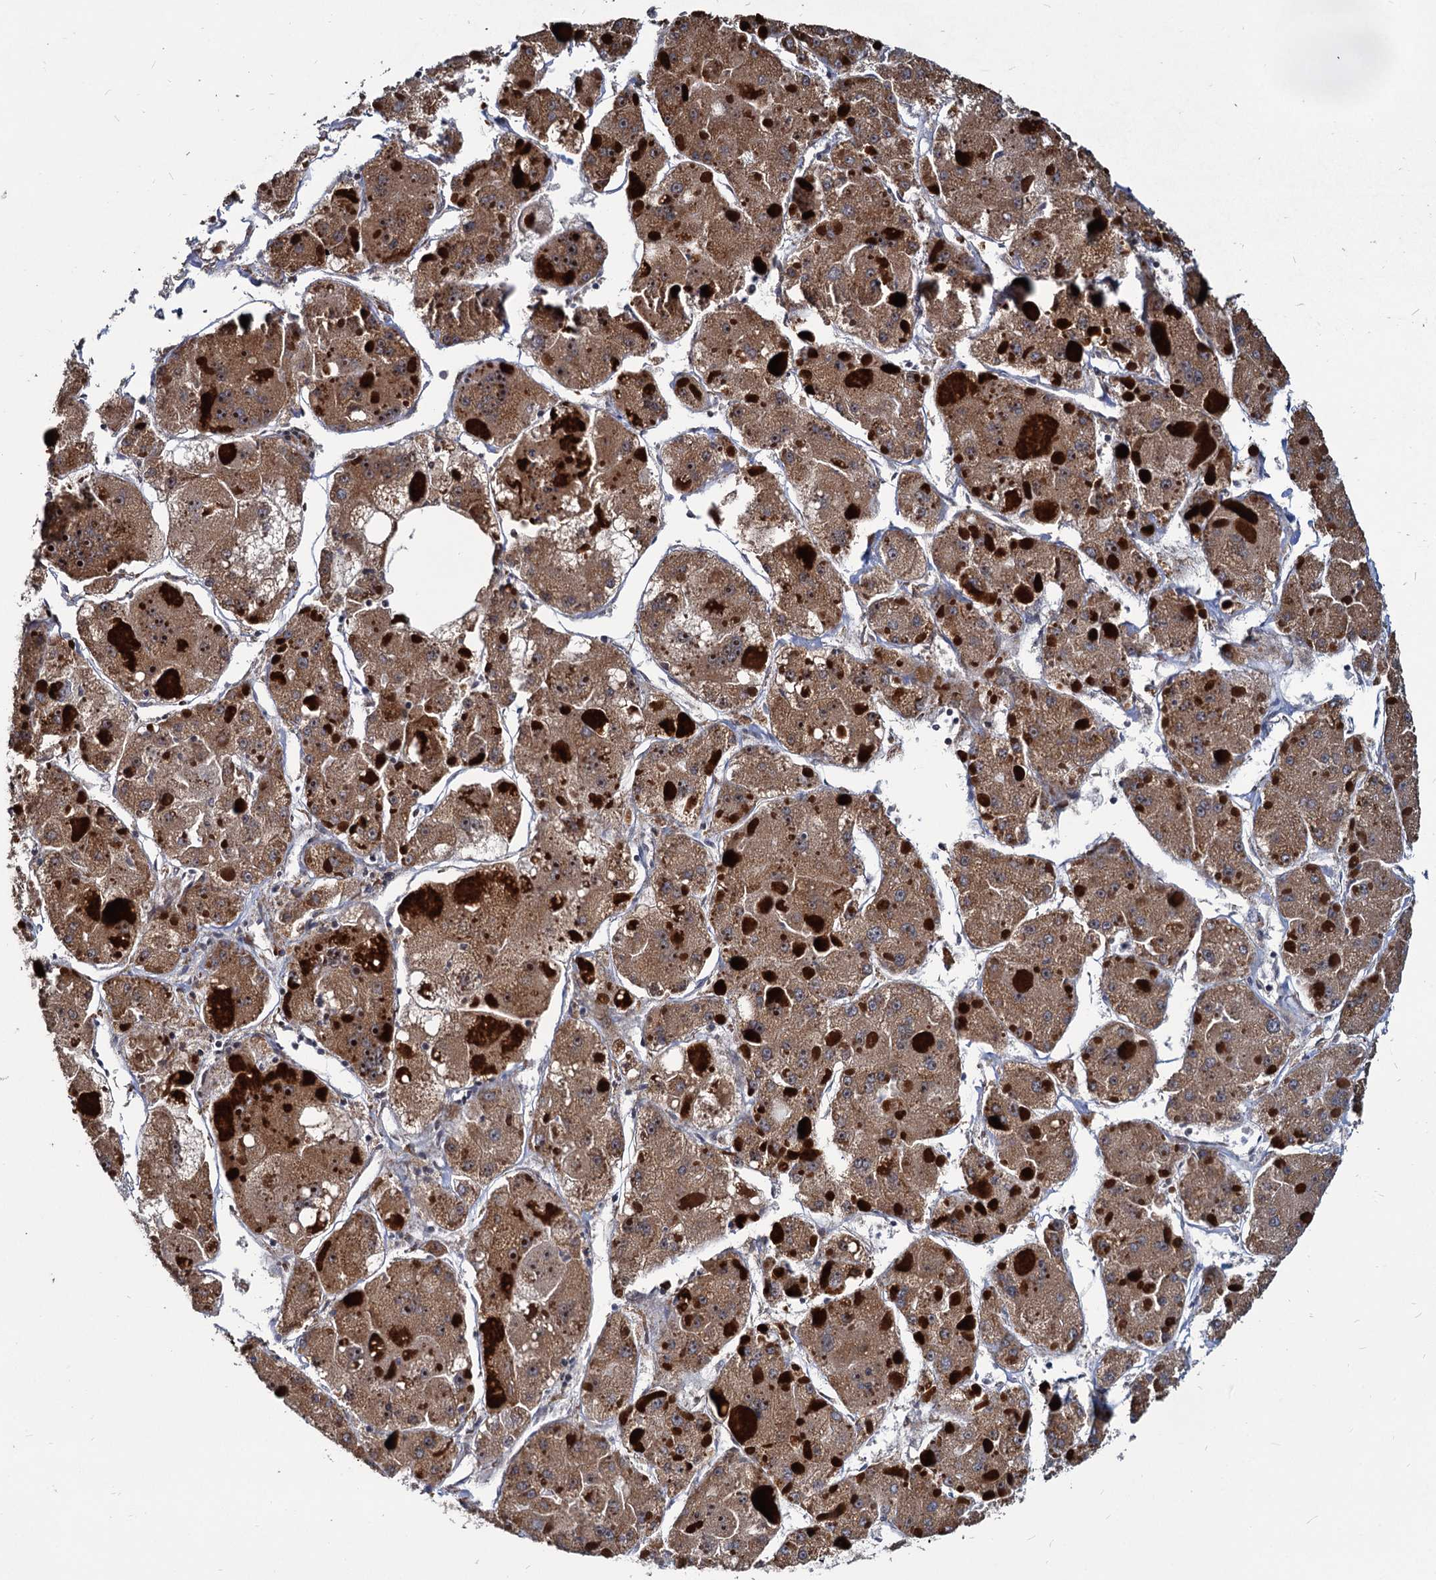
{"staining": {"intensity": "moderate", "quantity": ">75%", "location": "cytoplasmic/membranous"}, "tissue": "liver cancer", "cell_type": "Tumor cells", "image_type": "cancer", "snomed": [{"axis": "morphology", "description": "Carcinoma, Hepatocellular, NOS"}, {"axis": "topography", "description": "Liver"}], "caption": "Tumor cells exhibit medium levels of moderate cytoplasmic/membranous staining in approximately >75% of cells in human liver cancer (hepatocellular carcinoma). (DAB = brown stain, brightfield microscopy at high magnification).", "gene": "SAAL1", "patient": {"sex": "female", "age": 73}}